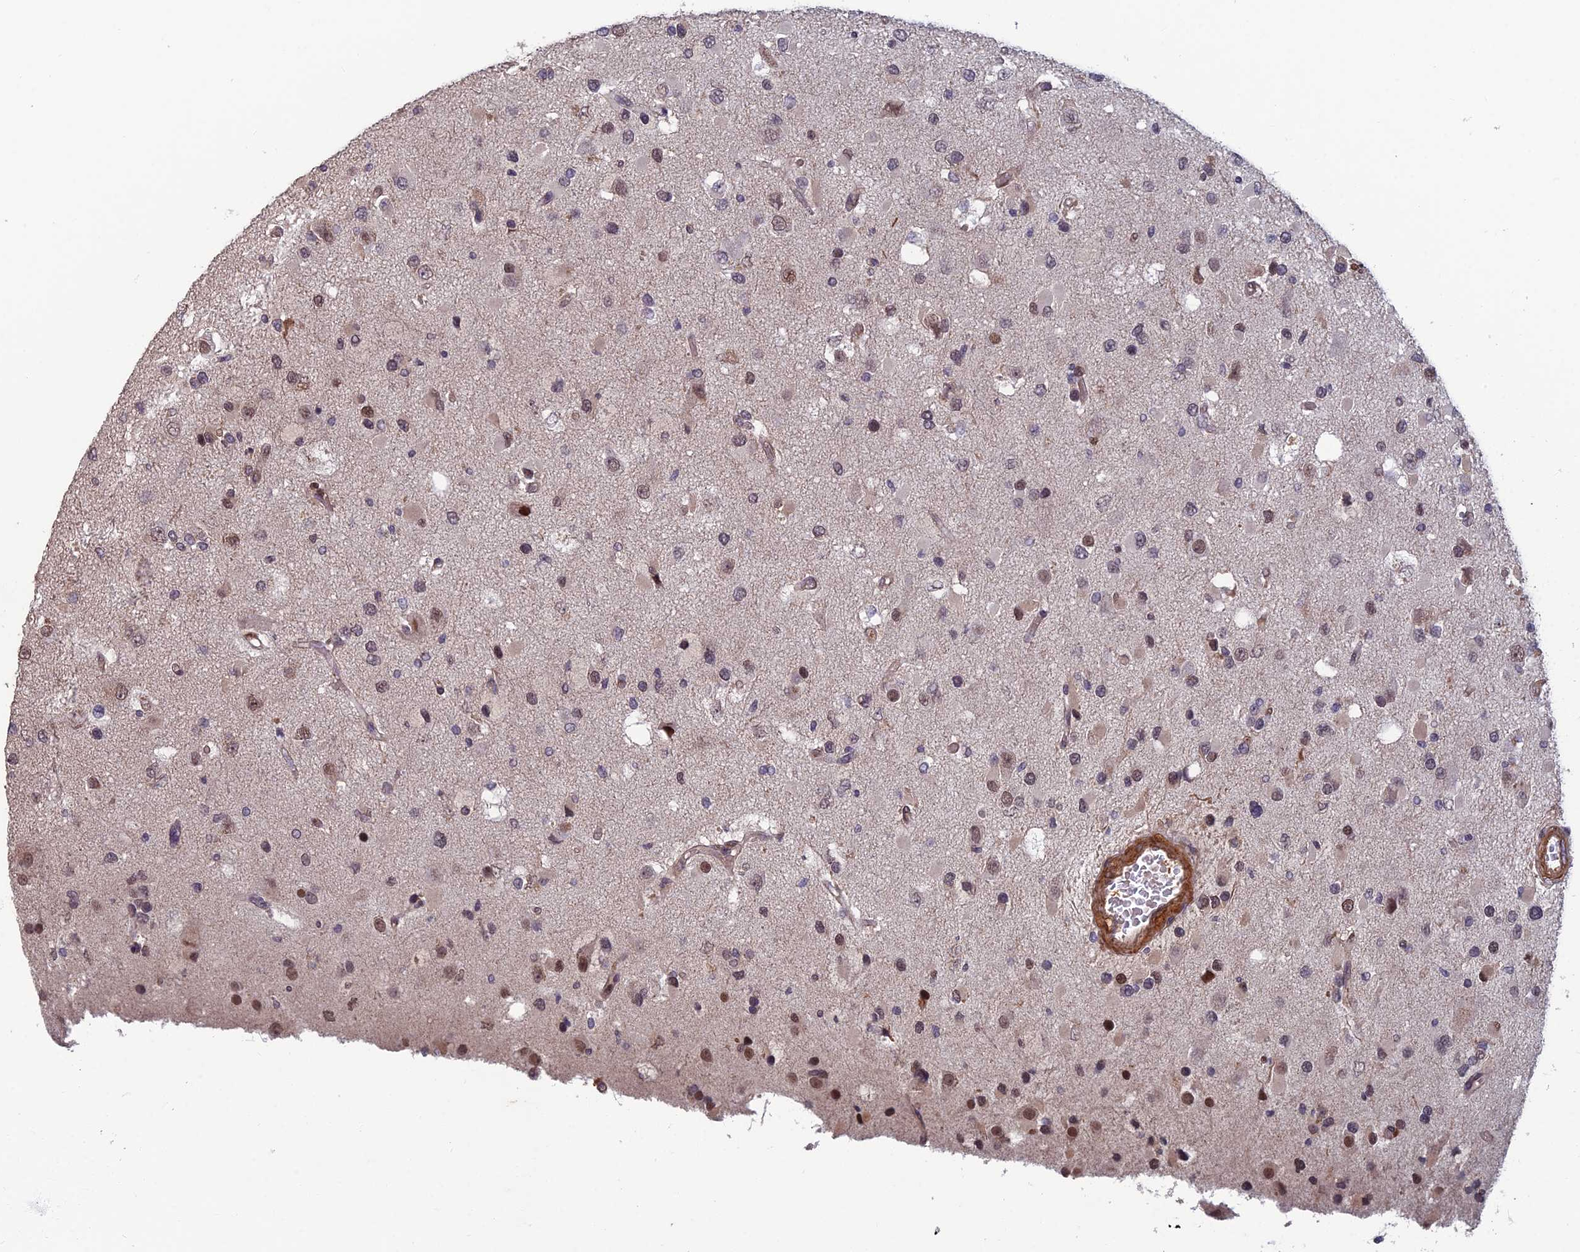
{"staining": {"intensity": "moderate", "quantity": "<25%", "location": "nuclear"}, "tissue": "glioma", "cell_type": "Tumor cells", "image_type": "cancer", "snomed": [{"axis": "morphology", "description": "Glioma, malignant, High grade"}, {"axis": "topography", "description": "Brain"}], "caption": "IHC photomicrograph of malignant high-grade glioma stained for a protein (brown), which displays low levels of moderate nuclear staining in approximately <25% of tumor cells.", "gene": "CCDC183", "patient": {"sex": "male", "age": 53}}